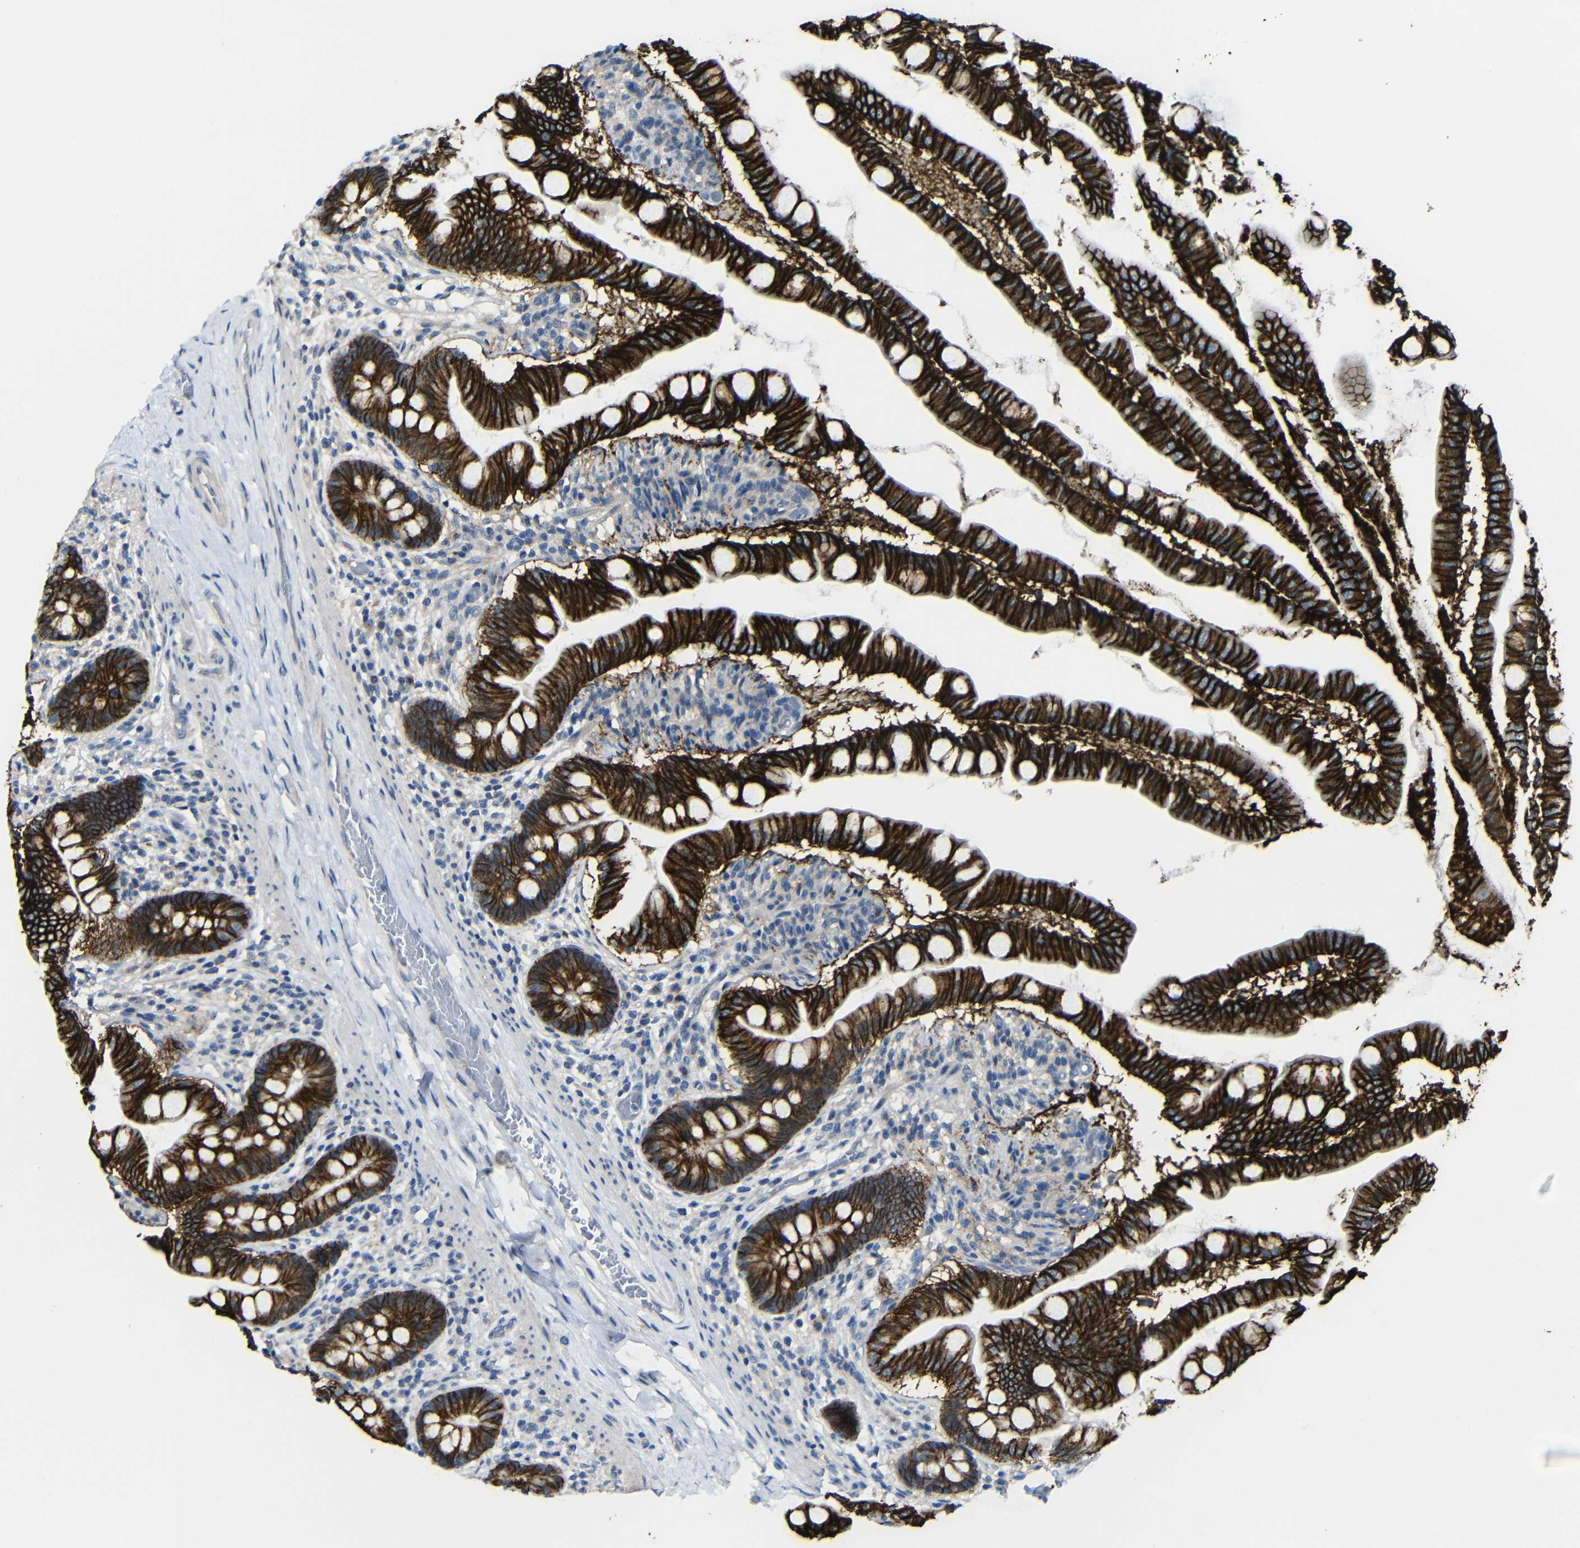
{"staining": {"intensity": "strong", "quantity": ">75%", "location": "cytoplasmic/membranous"}, "tissue": "small intestine", "cell_type": "Glandular cells", "image_type": "normal", "snomed": [{"axis": "morphology", "description": "Normal tissue, NOS"}, {"axis": "topography", "description": "Small intestine"}], "caption": "Immunohistochemistry (IHC) image of unremarkable small intestine stained for a protein (brown), which exhibits high levels of strong cytoplasmic/membranous expression in about >75% of glandular cells.", "gene": "ZNF90", "patient": {"sex": "female", "age": 56}}